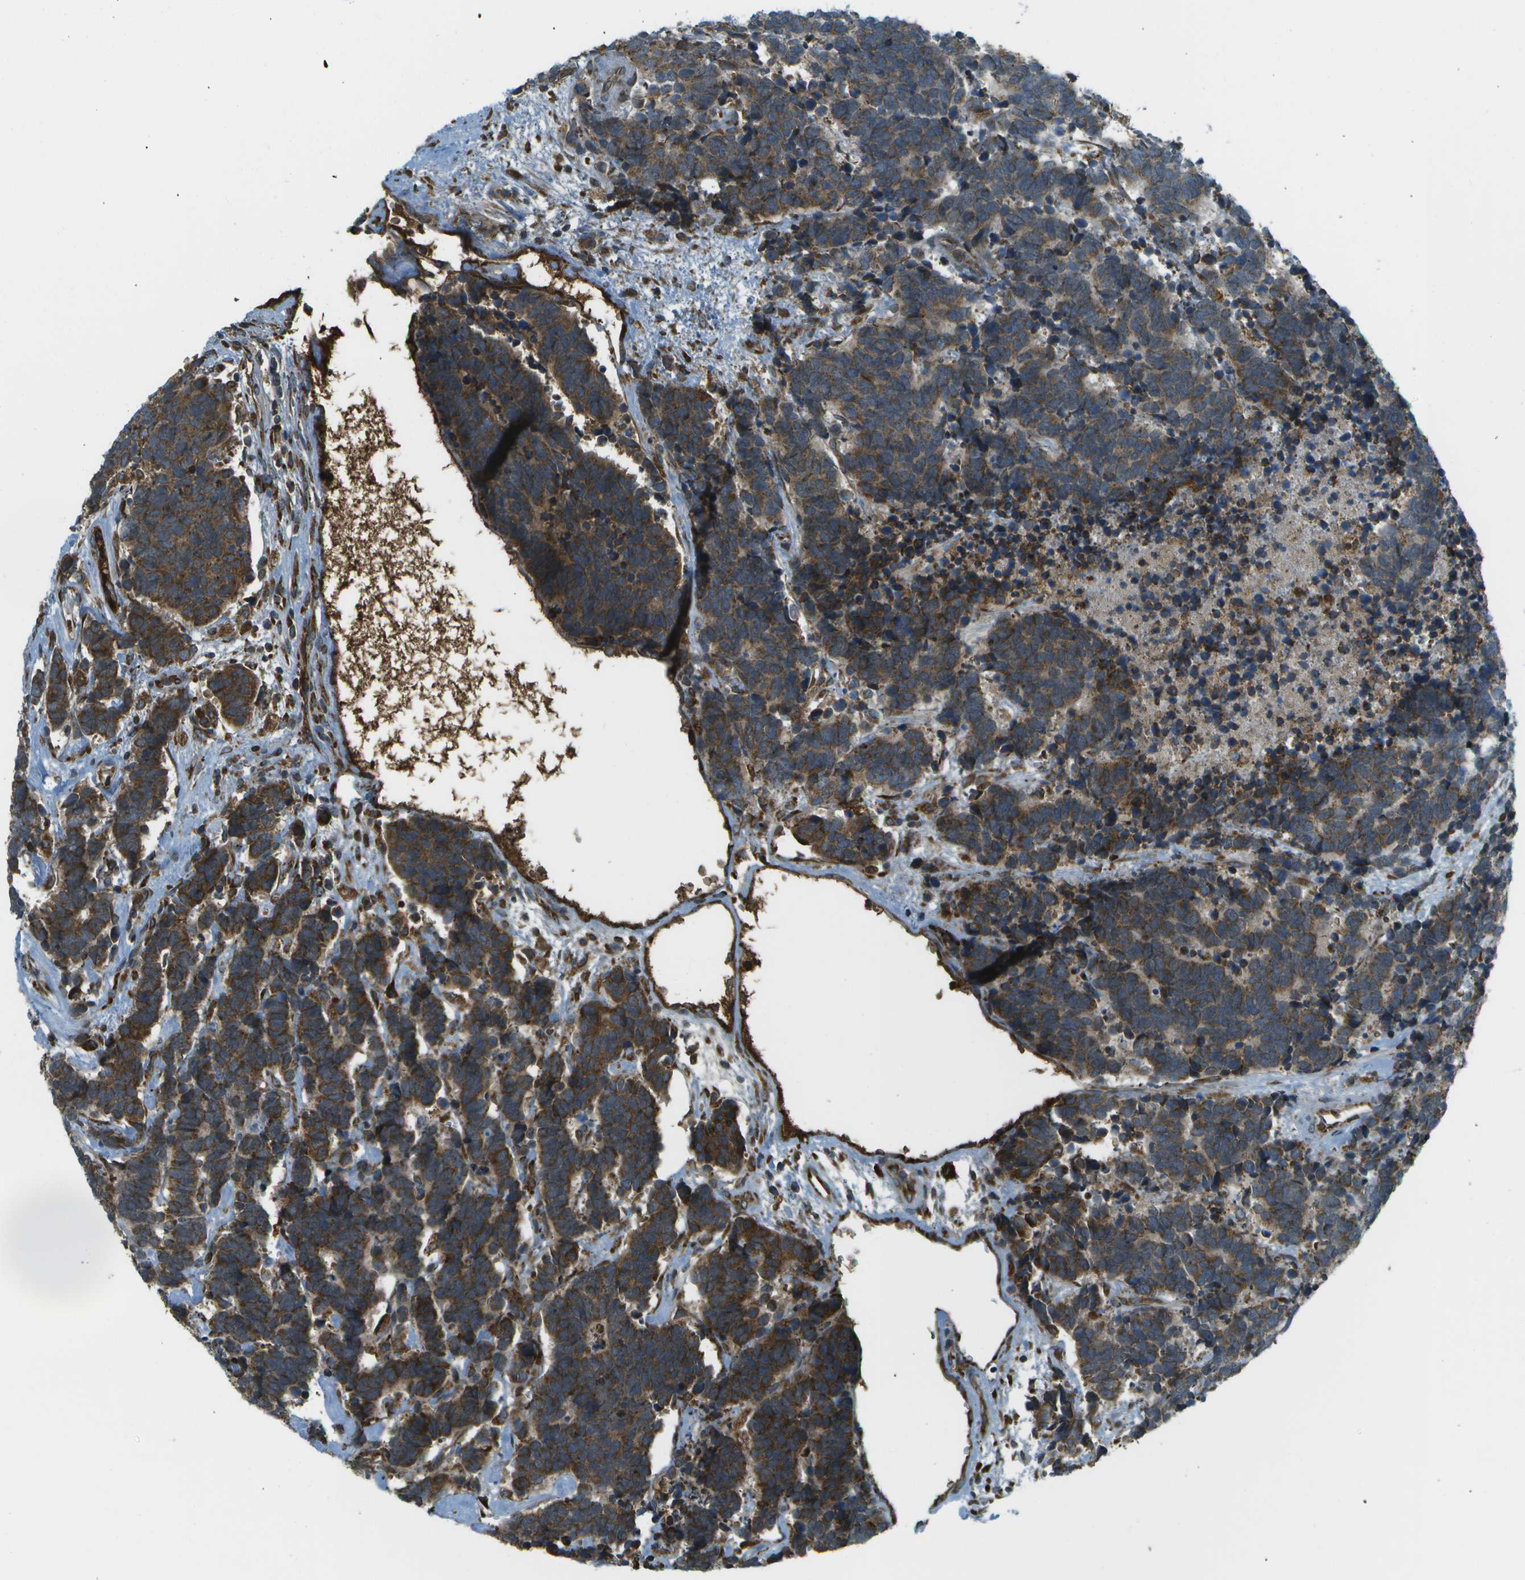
{"staining": {"intensity": "strong", "quantity": ">75%", "location": "cytoplasmic/membranous"}, "tissue": "carcinoid", "cell_type": "Tumor cells", "image_type": "cancer", "snomed": [{"axis": "morphology", "description": "Carcinoma, NOS"}, {"axis": "morphology", "description": "Carcinoid, malignant, NOS"}, {"axis": "topography", "description": "Urinary bladder"}], "caption": "Carcinoid (malignant) stained with a protein marker exhibits strong staining in tumor cells.", "gene": "USP30", "patient": {"sex": "male", "age": 57}}